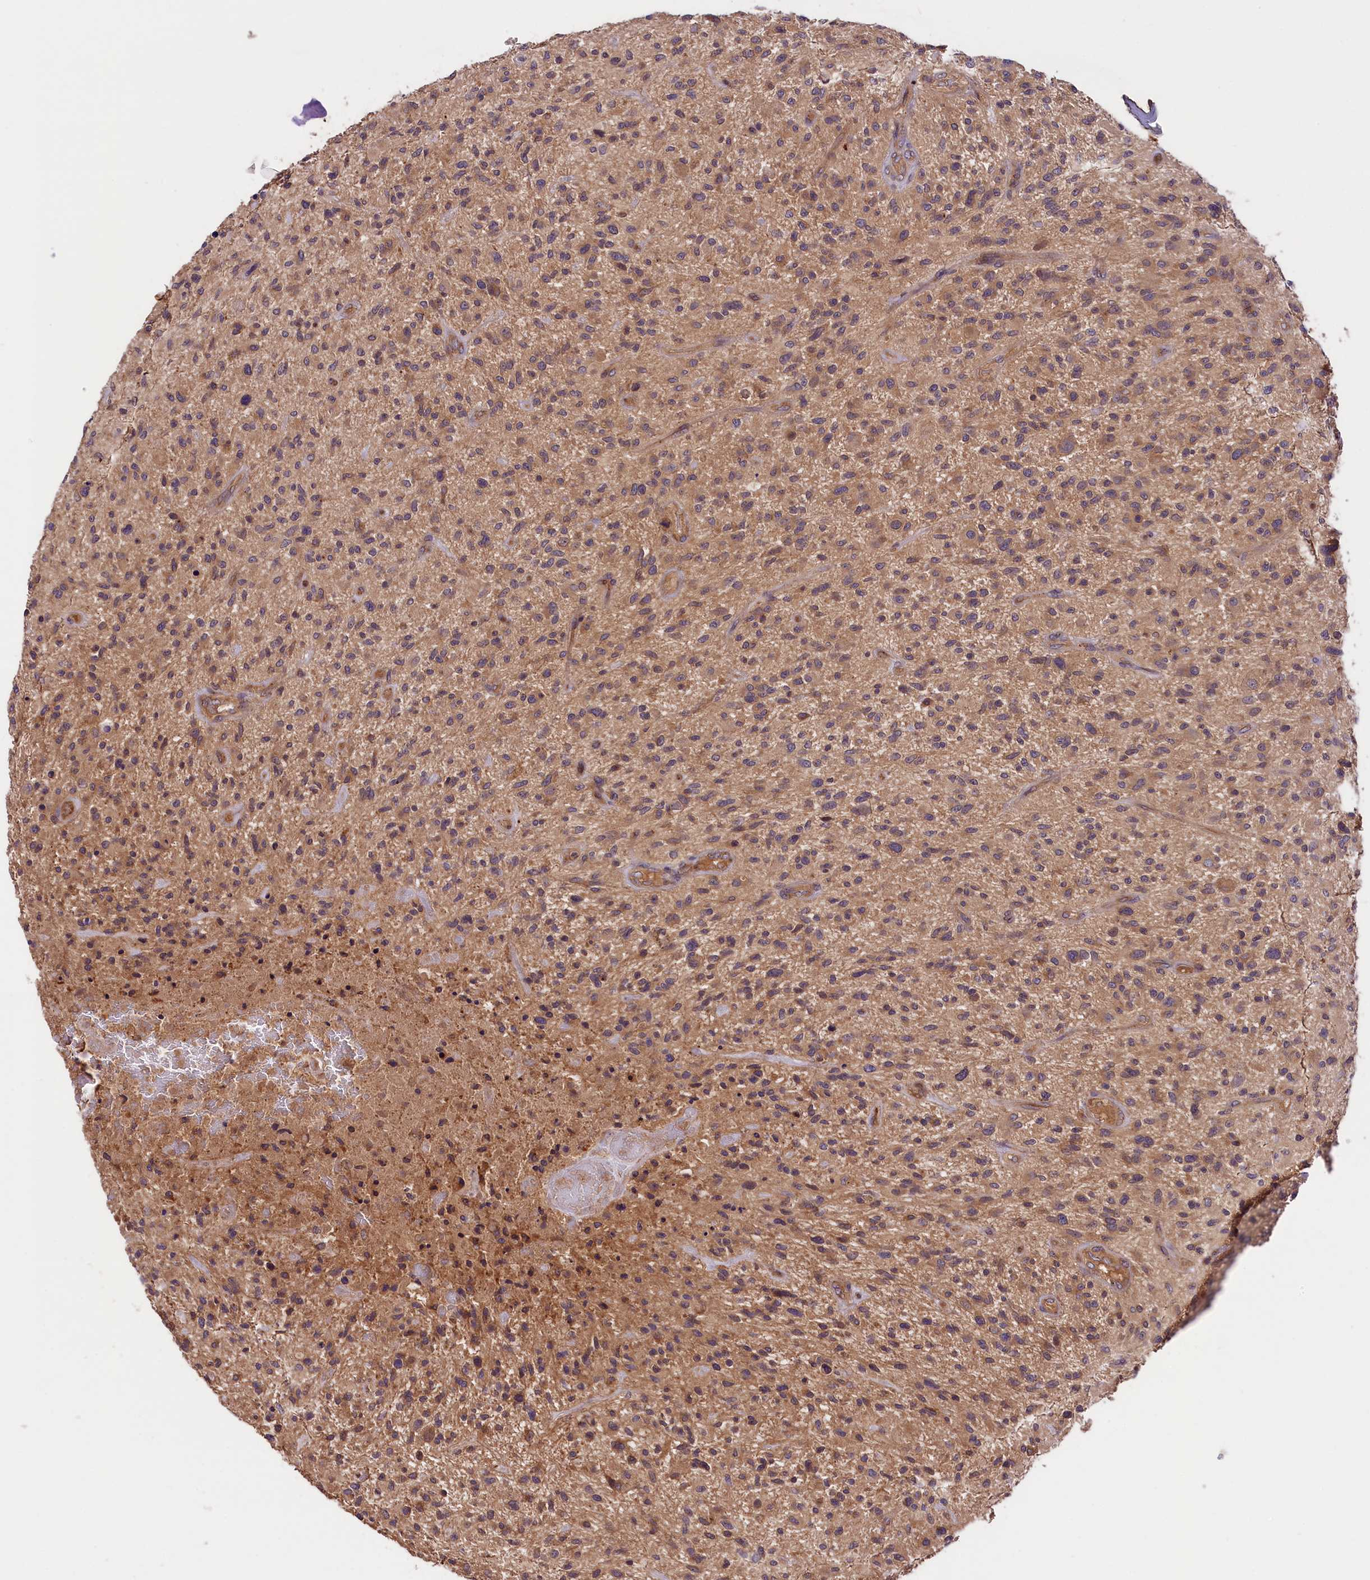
{"staining": {"intensity": "weak", "quantity": ">75%", "location": "cytoplasmic/membranous"}, "tissue": "glioma", "cell_type": "Tumor cells", "image_type": "cancer", "snomed": [{"axis": "morphology", "description": "Glioma, malignant, High grade"}, {"axis": "topography", "description": "Brain"}], "caption": "This image reveals IHC staining of malignant high-grade glioma, with low weak cytoplasmic/membranous expression in about >75% of tumor cells.", "gene": "SETD6", "patient": {"sex": "male", "age": 47}}